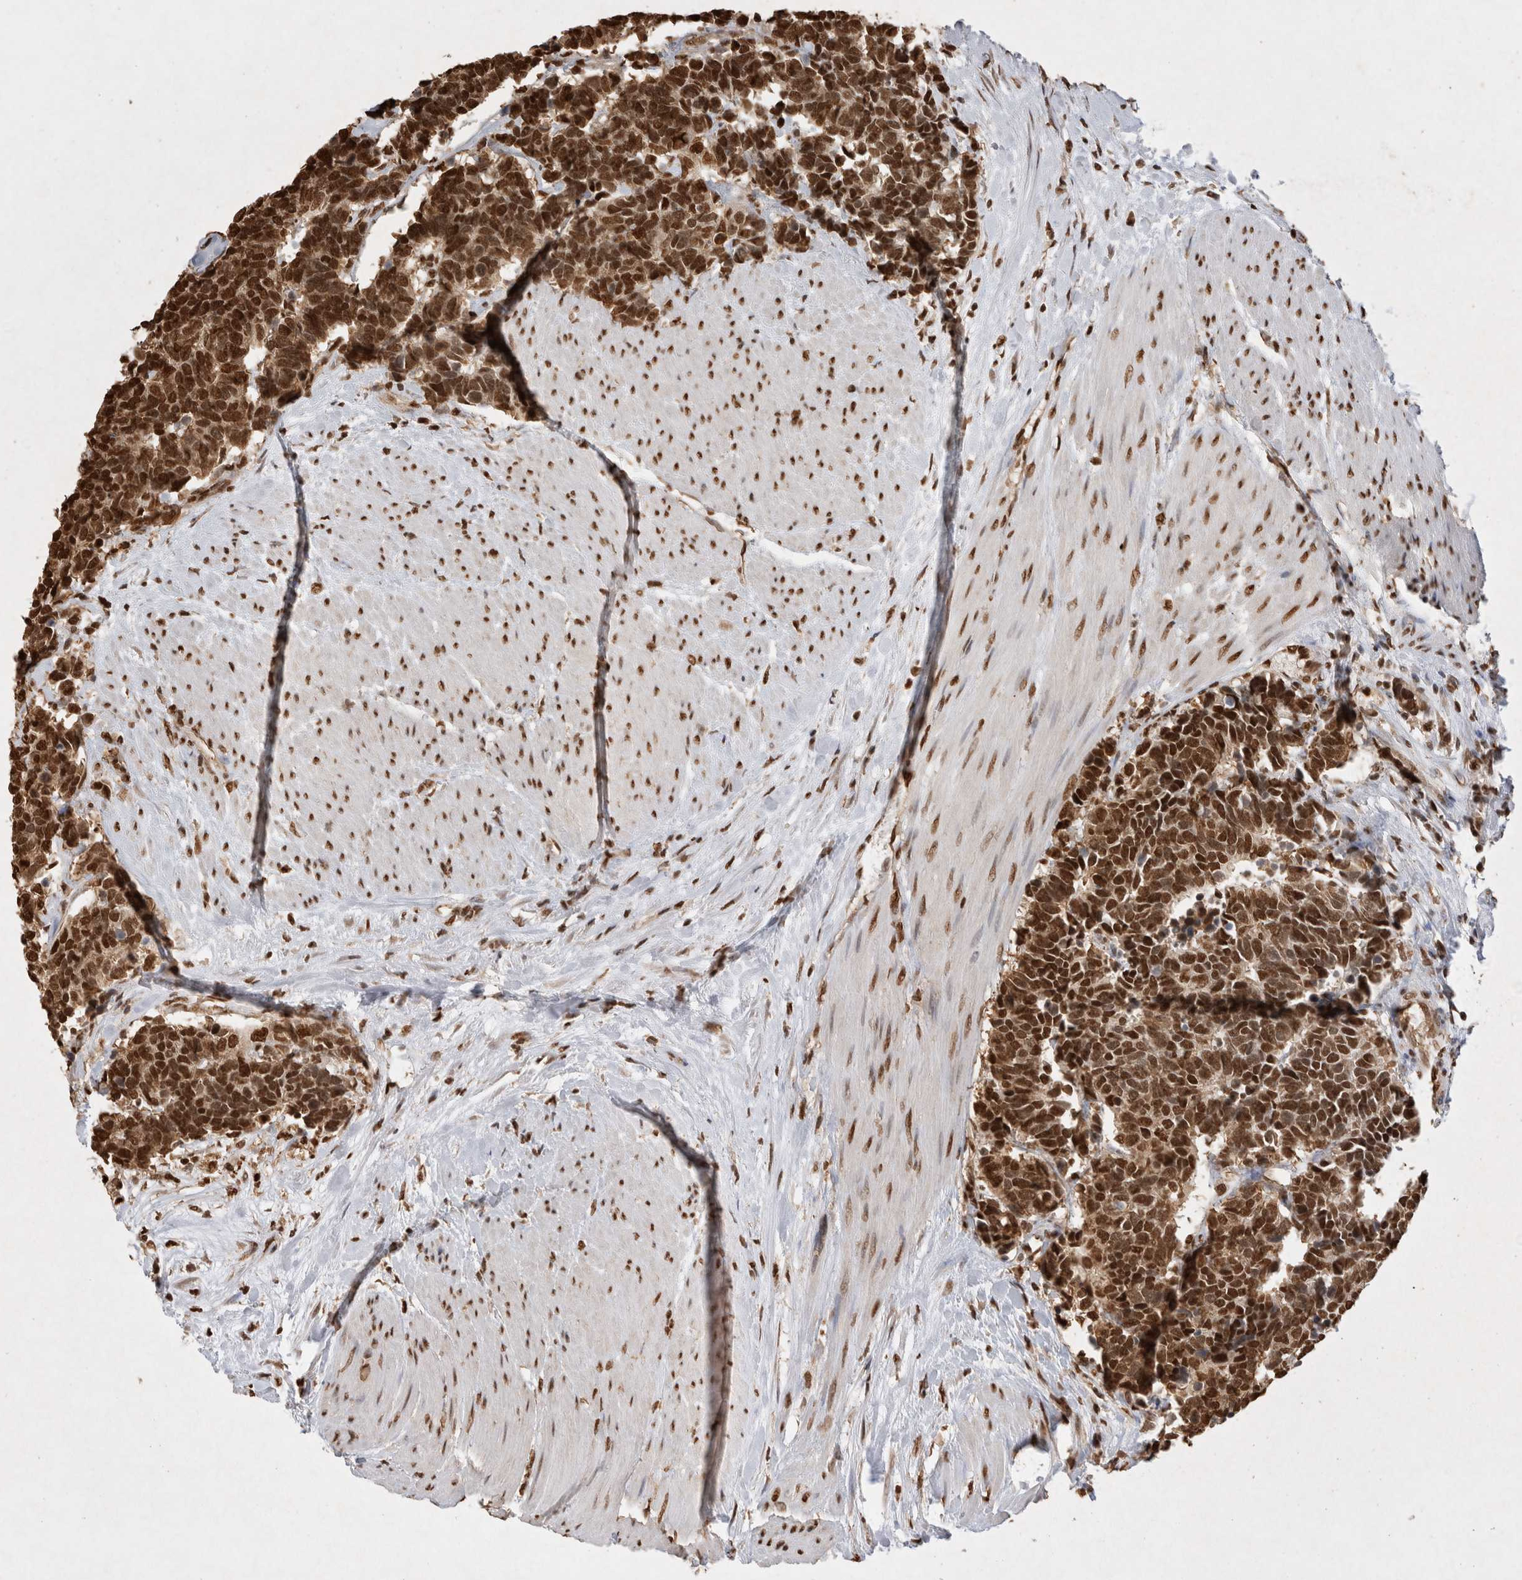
{"staining": {"intensity": "strong", "quantity": ">75%", "location": "cytoplasmic/membranous,nuclear"}, "tissue": "carcinoid", "cell_type": "Tumor cells", "image_type": "cancer", "snomed": [{"axis": "morphology", "description": "Carcinoma, NOS"}, {"axis": "morphology", "description": "Carcinoid, malignant, NOS"}, {"axis": "topography", "description": "Urinary bladder"}], "caption": "Human malignant carcinoid stained with a protein marker displays strong staining in tumor cells.", "gene": "HDGF", "patient": {"sex": "male", "age": 57}}